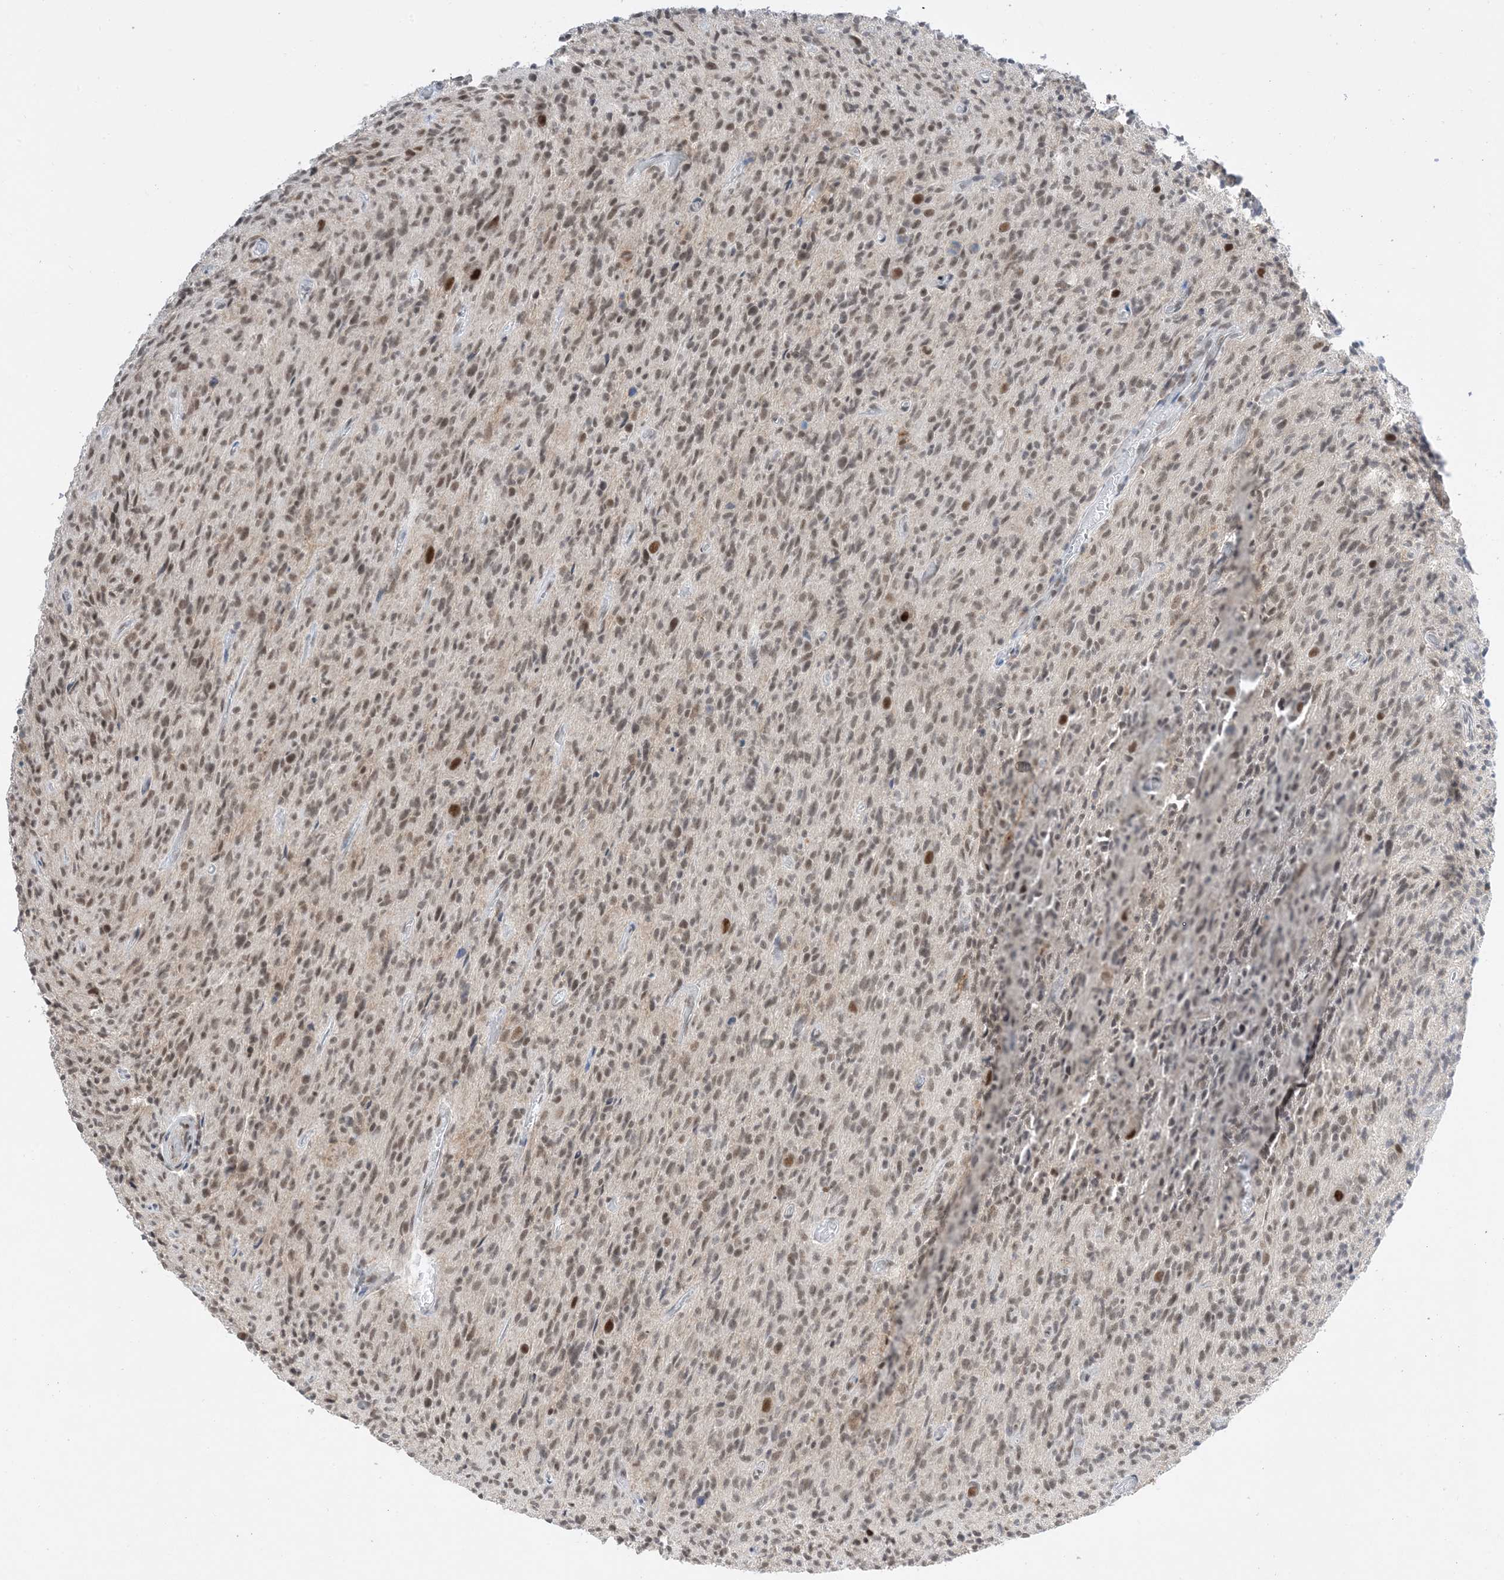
{"staining": {"intensity": "weak", "quantity": ">75%", "location": "nuclear"}, "tissue": "glioma", "cell_type": "Tumor cells", "image_type": "cancer", "snomed": [{"axis": "morphology", "description": "Glioma, malignant, High grade"}, {"axis": "topography", "description": "Brain"}], "caption": "This image displays immunohistochemistry staining of glioma, with low weak nuclear expression in approximately >75% of tumor cells.", "gene": "SF3A3", "patient": {"sex": "female", "age": 57}}